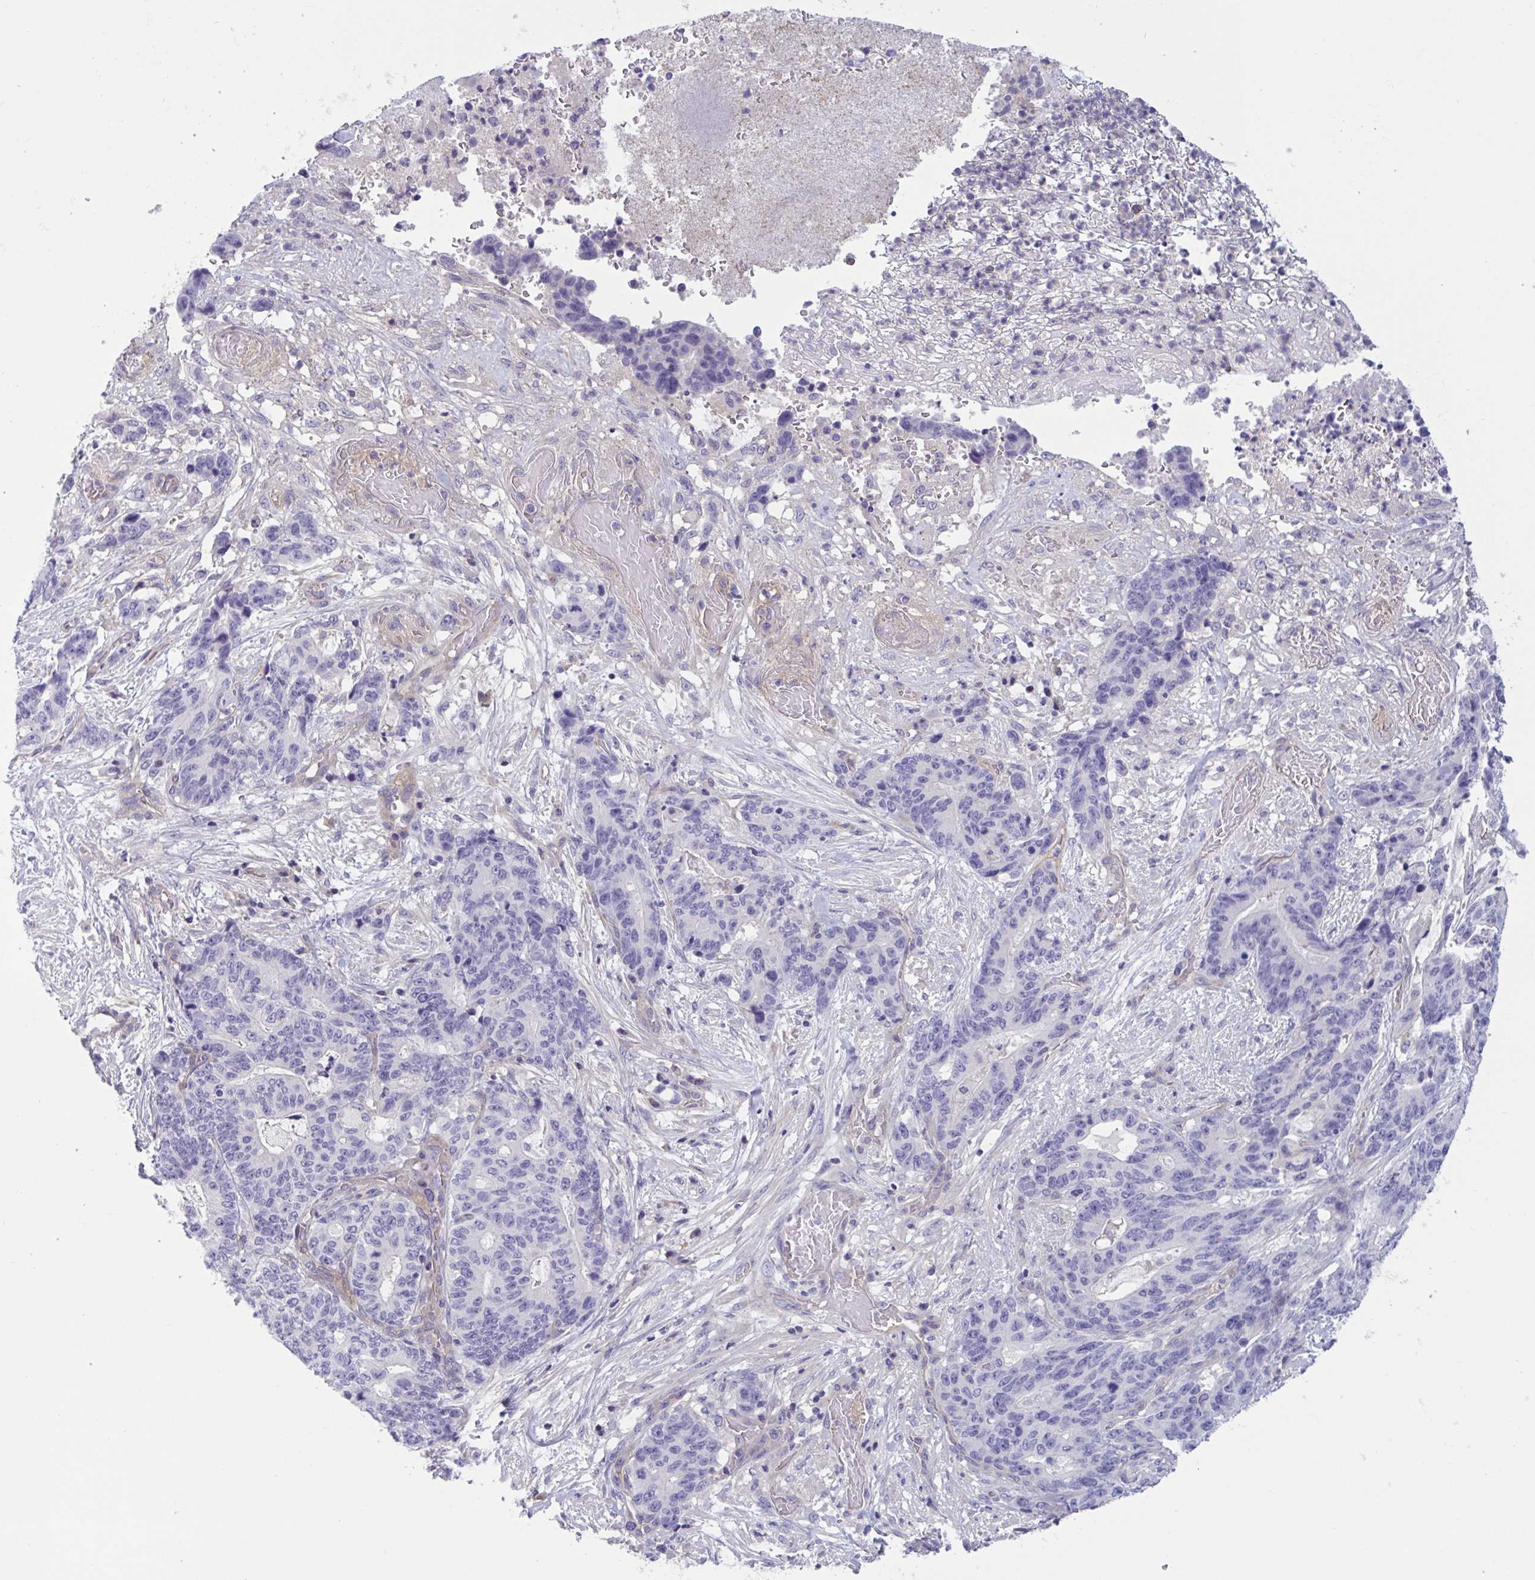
{"staining": {"intensity": "negative", "quantity": "none", "location": "none"}, "tissue": "stomach cancer", "cell_type": "Tumor cells", "image_type": "cancer", "snomed": [{"axis": "morphology", "description": "Normal tissue, NOS"}, {"axis": "morphology", "description": "Adenocarcinoma, NOS"}, {"axis": "topography", "description": "Stomach"}], "caption": "This is an immunohistochemistry (IHC) histopathology image of stomach adenocarcinoma. There is no staining in tumor cells.", "gene": "TTC7B", "patient": {"sex": "female", "age": 64}}